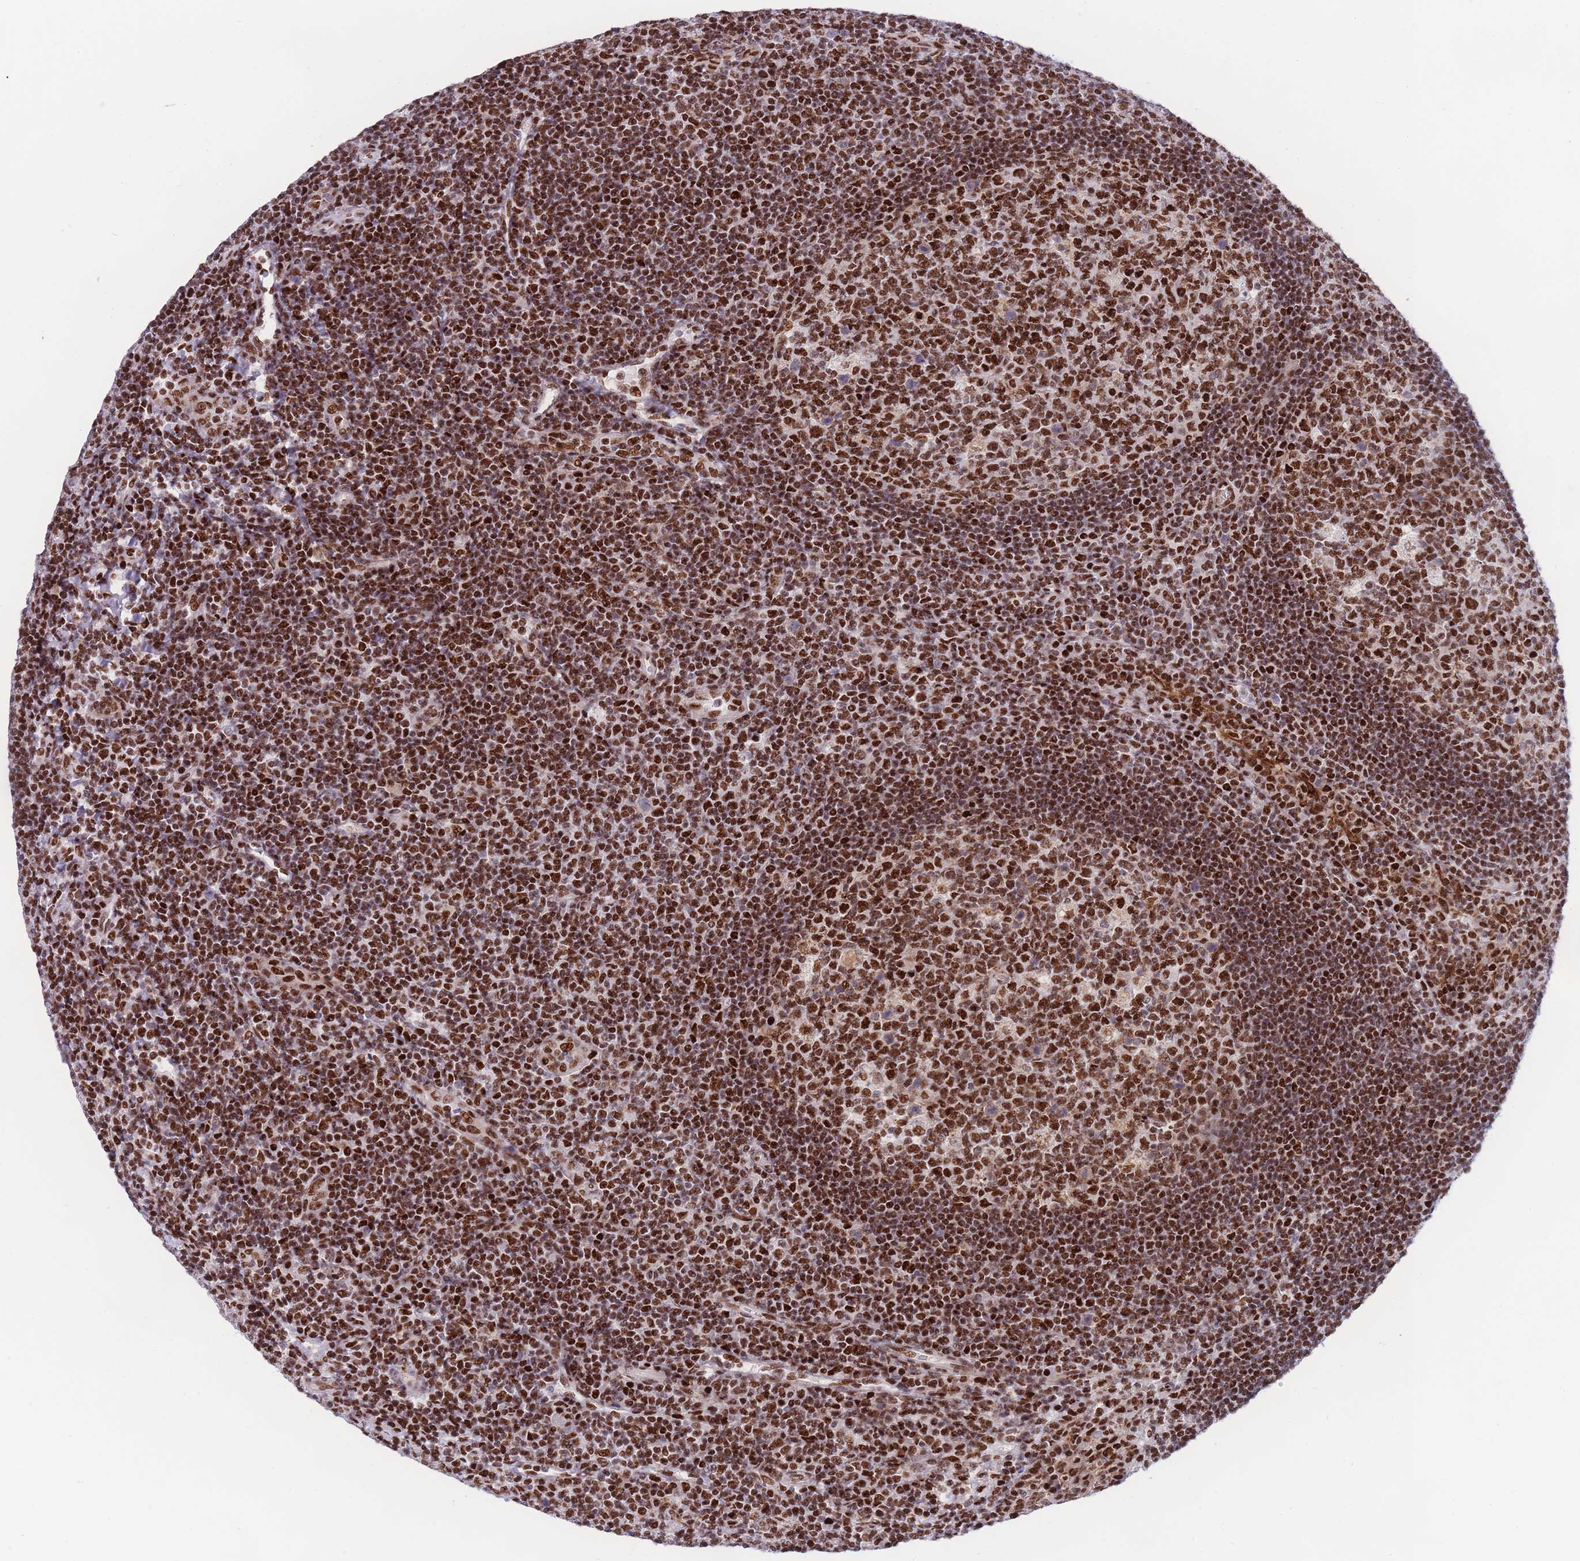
{"staining": {"intensity": "strong", "quantity": ">75%", "location": "nuclear"}, "tissue": "tonsil", "cell_type": "Germinal center cells", "image_type": "normal", "snomed": [{"axis": "morphology", "description": "Normal tissue, NOS"}, {"axis": "topography", "description": "Tonsil"}], "caption": "This photomicrograph displays IHC staining of normal tonsil, with high strong nuclear staining in about >75% of germinal center cells.", "gene": "DNAJC3", "patient": {"sex": "male", "age": 17}}